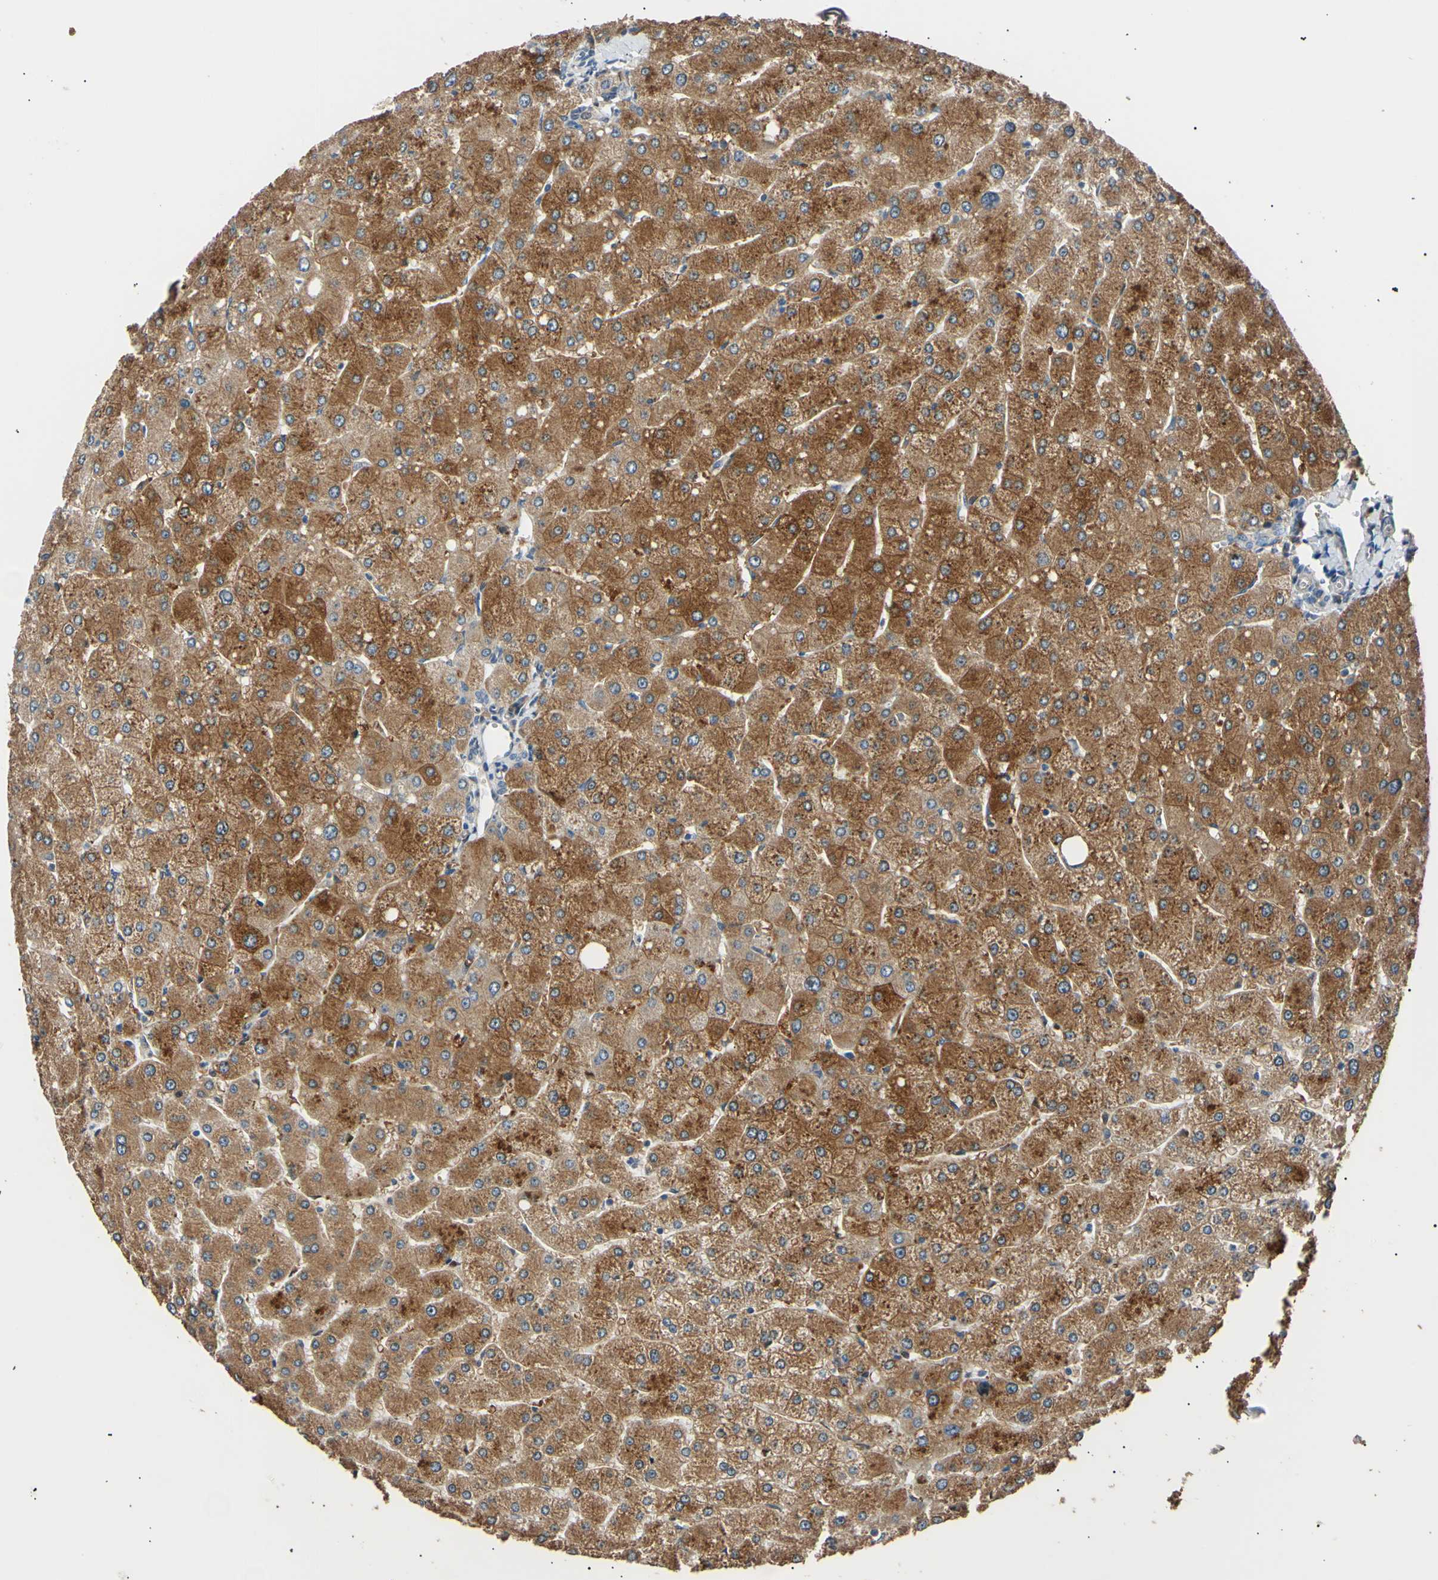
{"staining": {"intensity": "negative", "quantity": "none", "location": "none"}, "tissue": "liver", "cell_type": "Cholangiocytes", "image_type": "normal", "snomed": [{"axis": "morphology", "description": "Normal tissue, NOS"}, {"axis": "topography", "description": "Liver"}], "caption": "A micrograph of liver stained for a protein shows no brown staining in cholangiocytes.", "gene": "LDLR", "patient": {"sex": "male", "age": 55}}